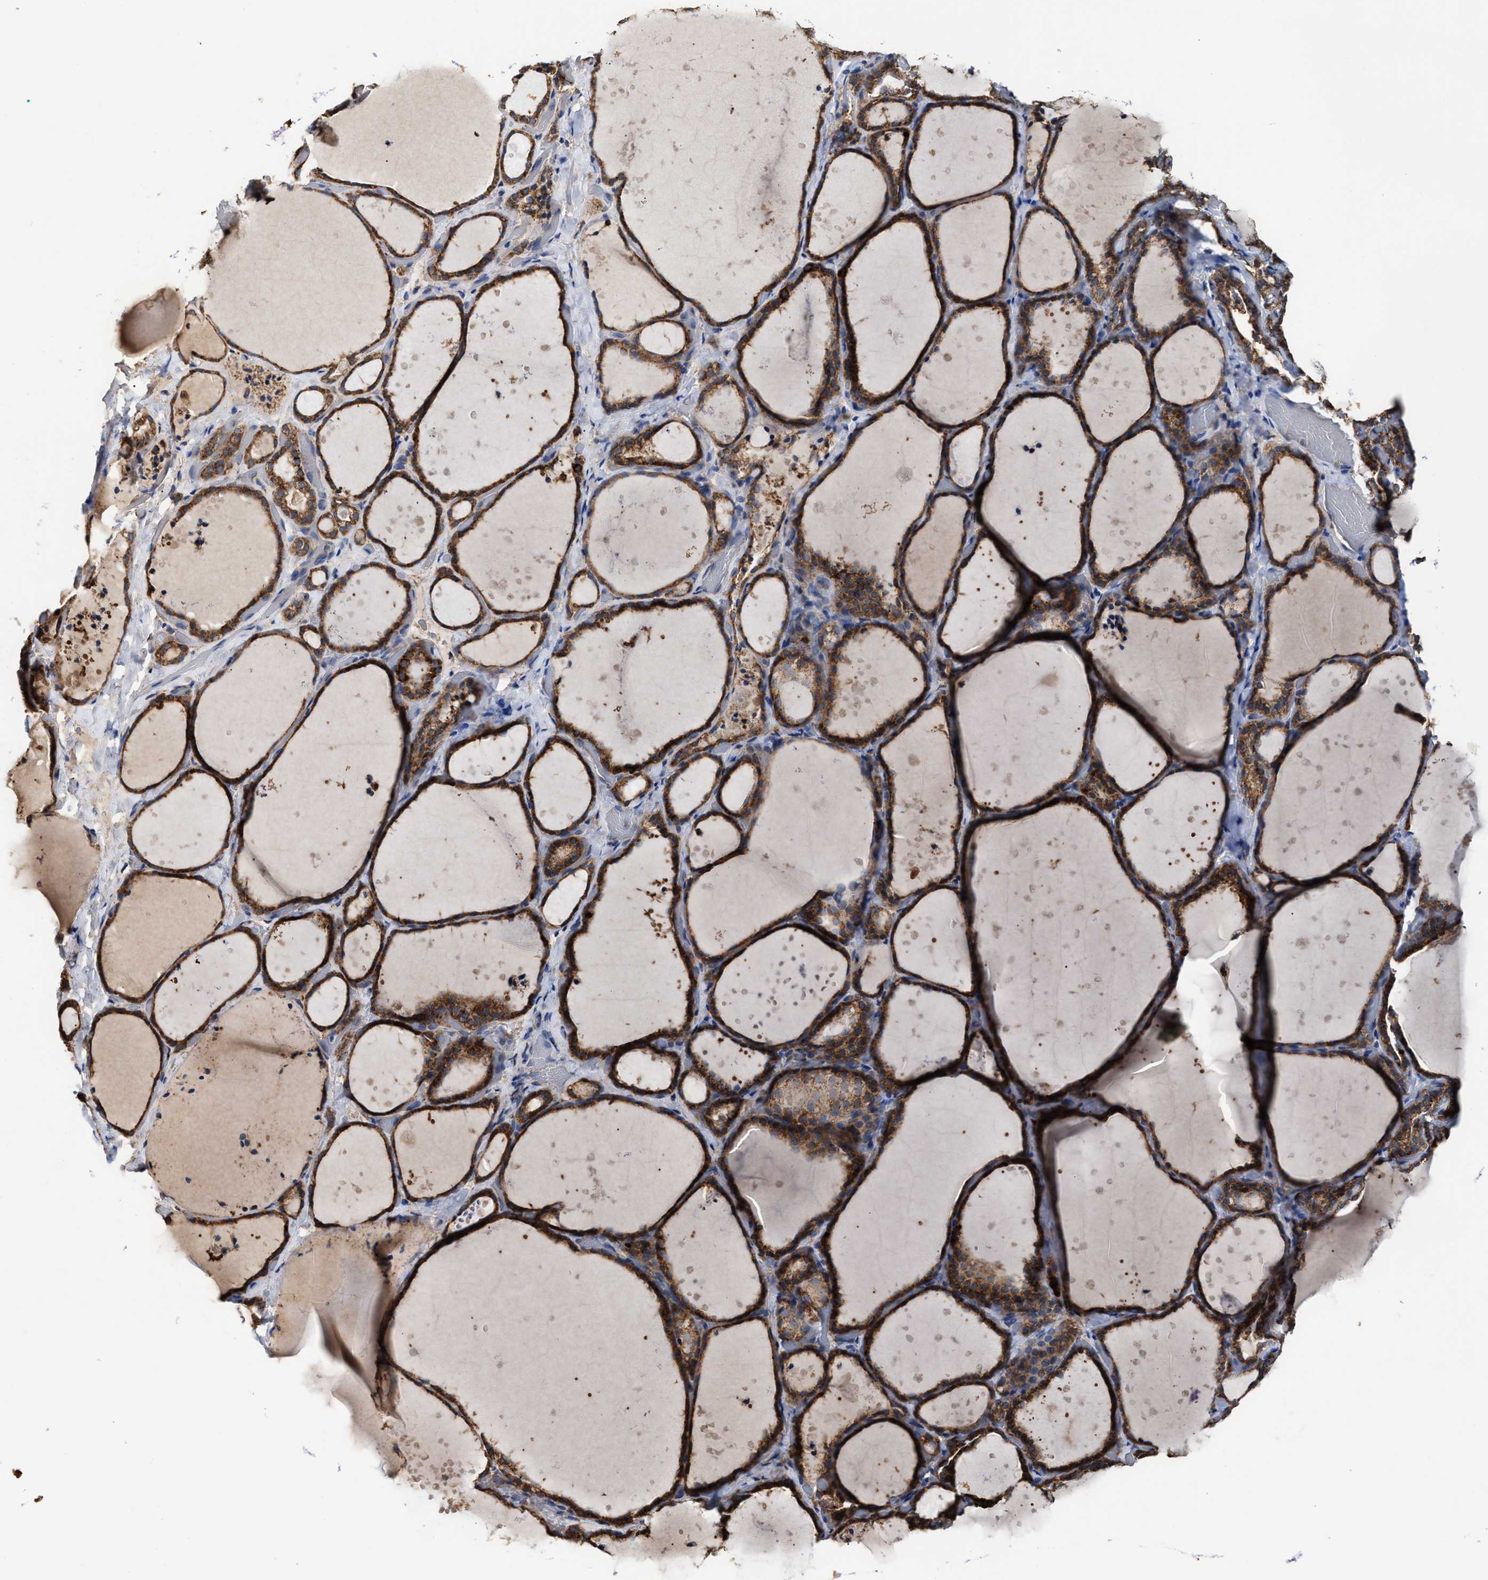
{"staining": {"intensity": "strong", "quantity": ">75%", "location": "cytoplasmic/membranous"}, "tissue": "thyroid gland", "cell_type": "Glandular cells", "image_type": "normal", "snomed": [{"axis": "morphology", "description": "Normal tissue, NOS"}, {"axis": "topography", "description": "Thyroid gland"}], "caption": "Benign thyroid gland demonstrates strong cytoplasmic/membranous expression in approximately >75% of glandular cells, visualized by immunohistochemistry.", "gene": "MECR", "patient": {"sex": "female", "age": 44}}